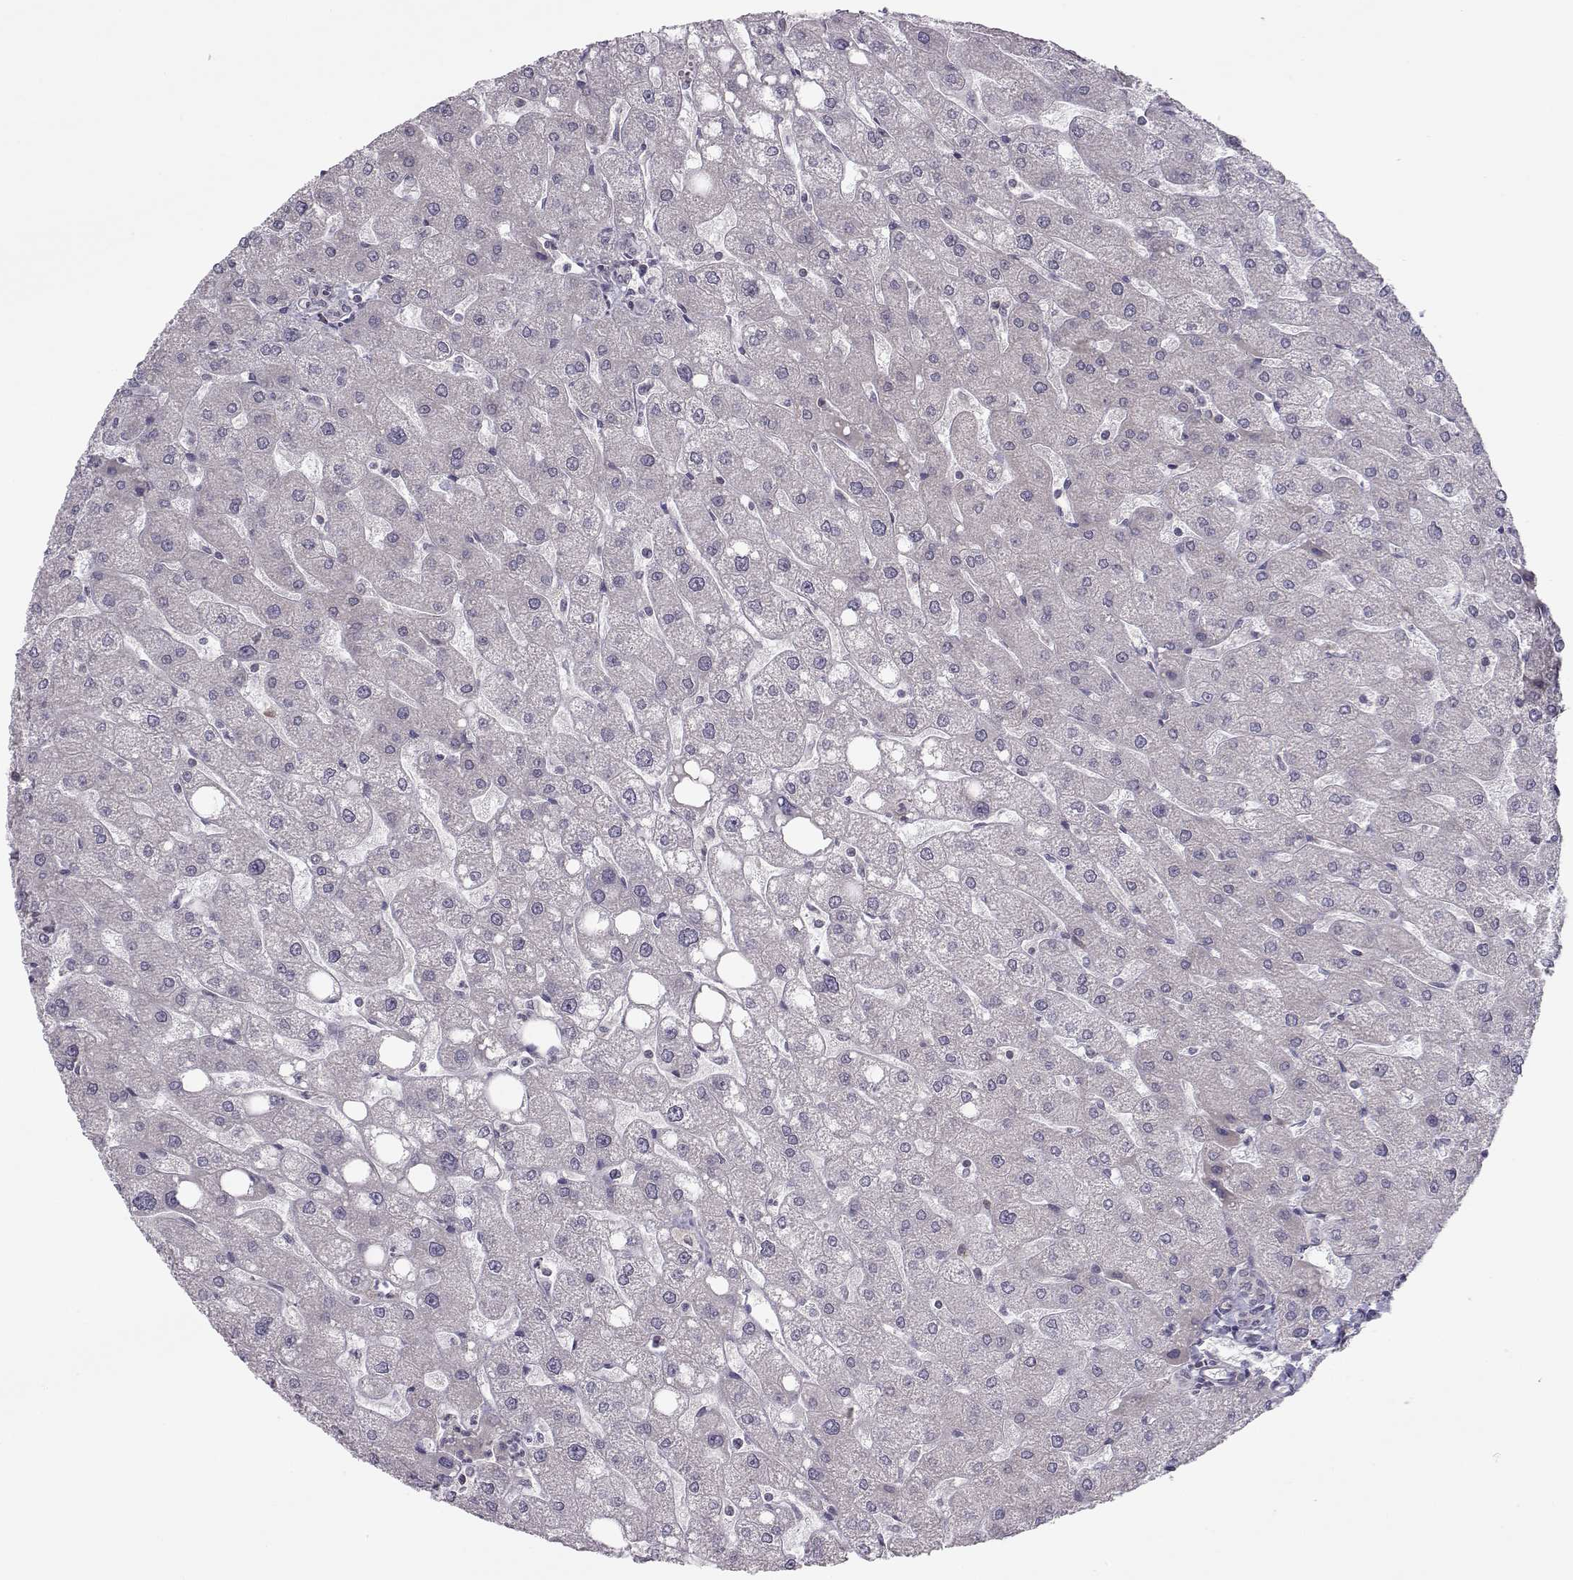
{"staining": {"intensity": "negative", "quantity": "none", "location": "none"}, "tissue": "liver", "cell_type": "Cholangiocytes", "image_type": "normal", "snomed": [{"axis": "morphology", "description": "Normal tissue, NOS"}, {"axis": "topography", "description": "Liver"}], "caption": "A high-resolution micrograph shows immunohistochemistry staining of normal liver, which demonstrates no significant expression in cholangiocytes. (Immunohistochemistry (ihc), brightfield microscopy, high magnification).", "gene": "KIF13B", "patient": {"sex": "male", "age": 67}}